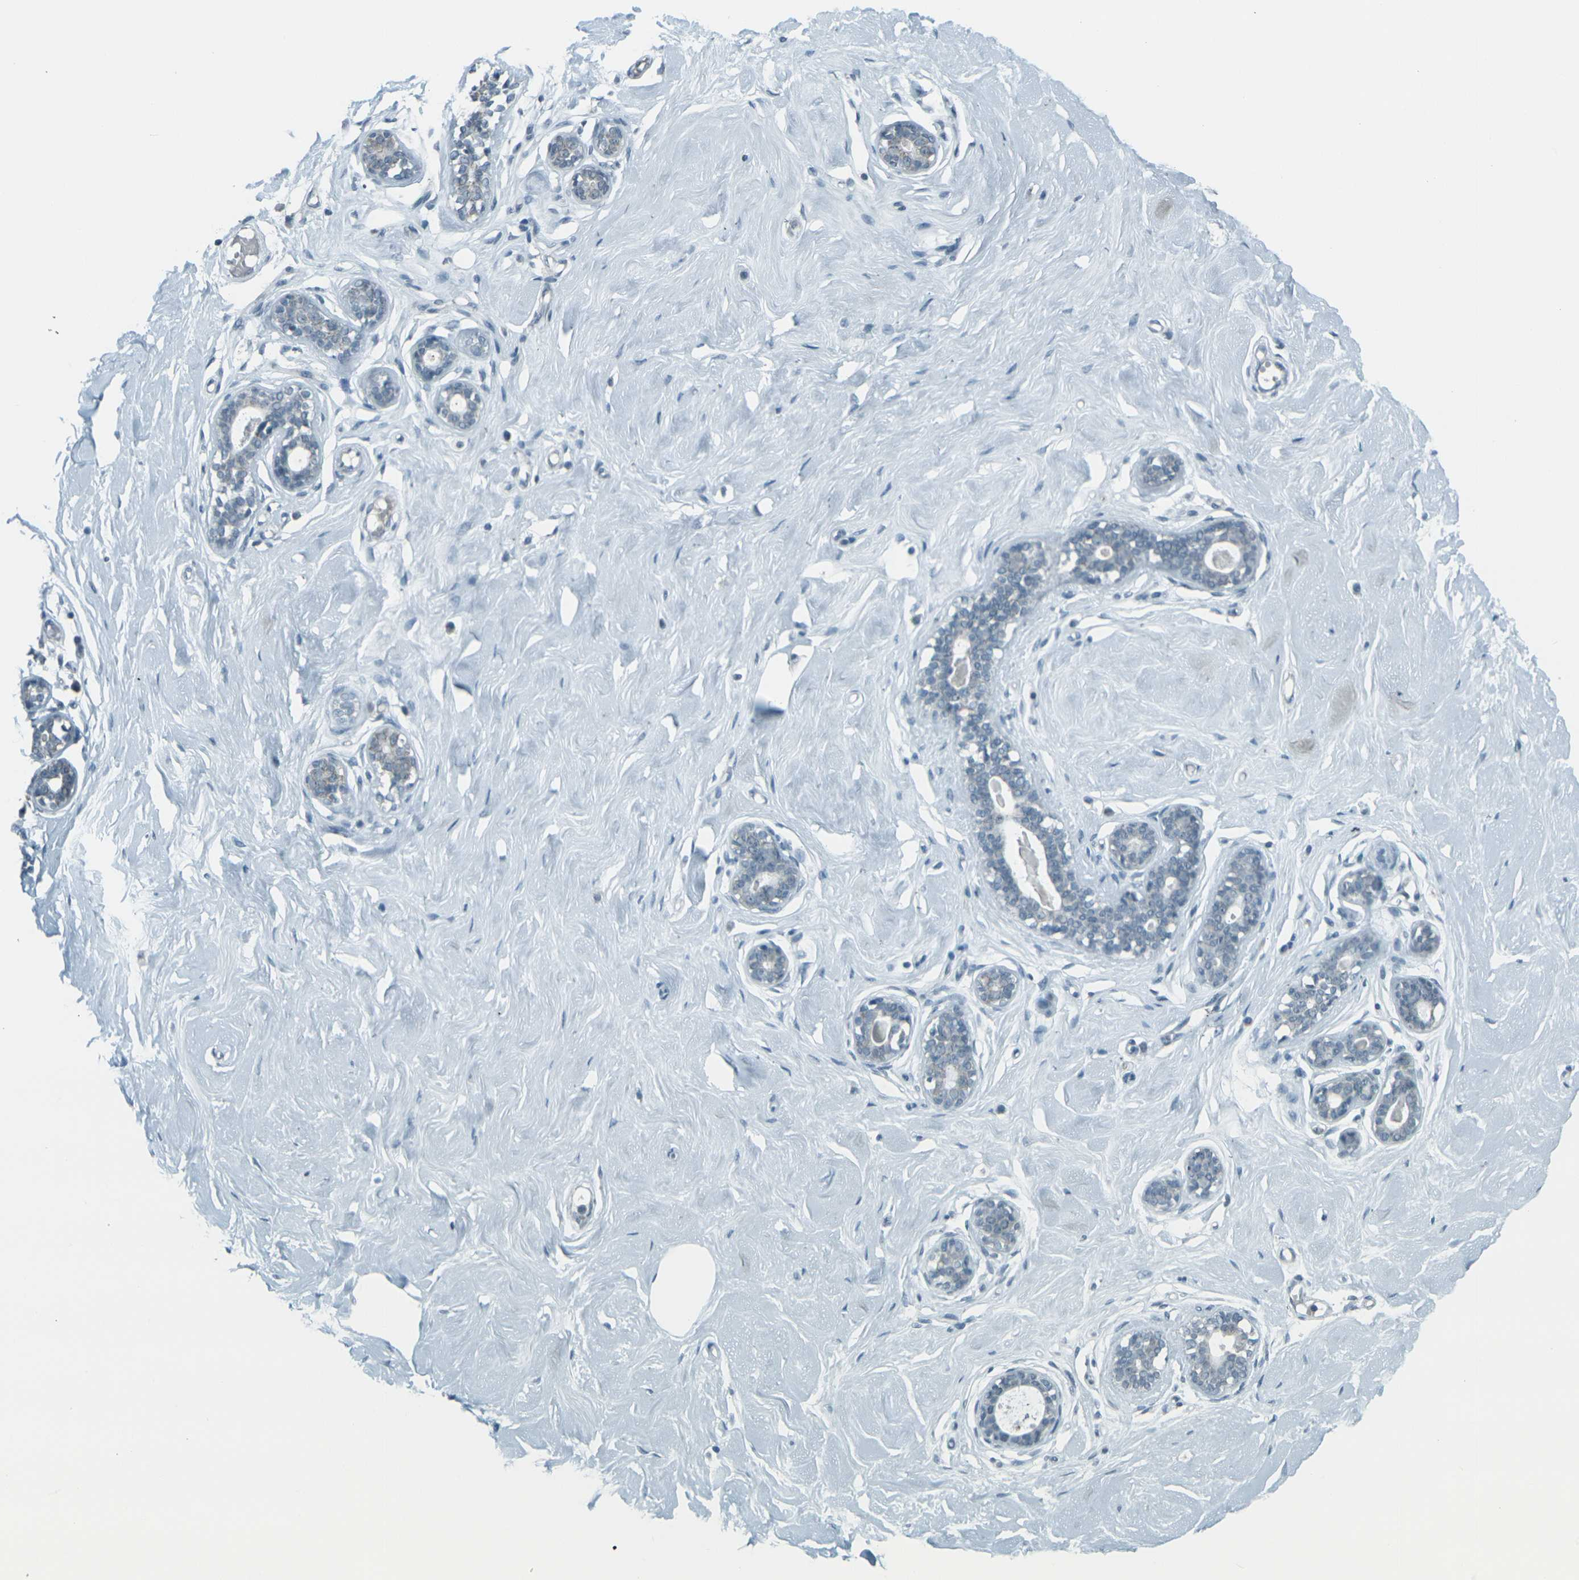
{"staining": {"intensity": "negative", "quantity": "none", "location": "none"}, "tissue": "breast", "cell_type": "Adipocytes", "image_type": "normal", "snomed": [{"axis": "morphology", "description": "Normal tissue, NOS"}, {"axis": "topography", "description": "Breast"}], "caption": "Immunohistochemical staining of unremarkable human breast displays no significant staining in adipocytes.", "gene": "H2BC1", "patient": {"sex": "female", "age": 23}}